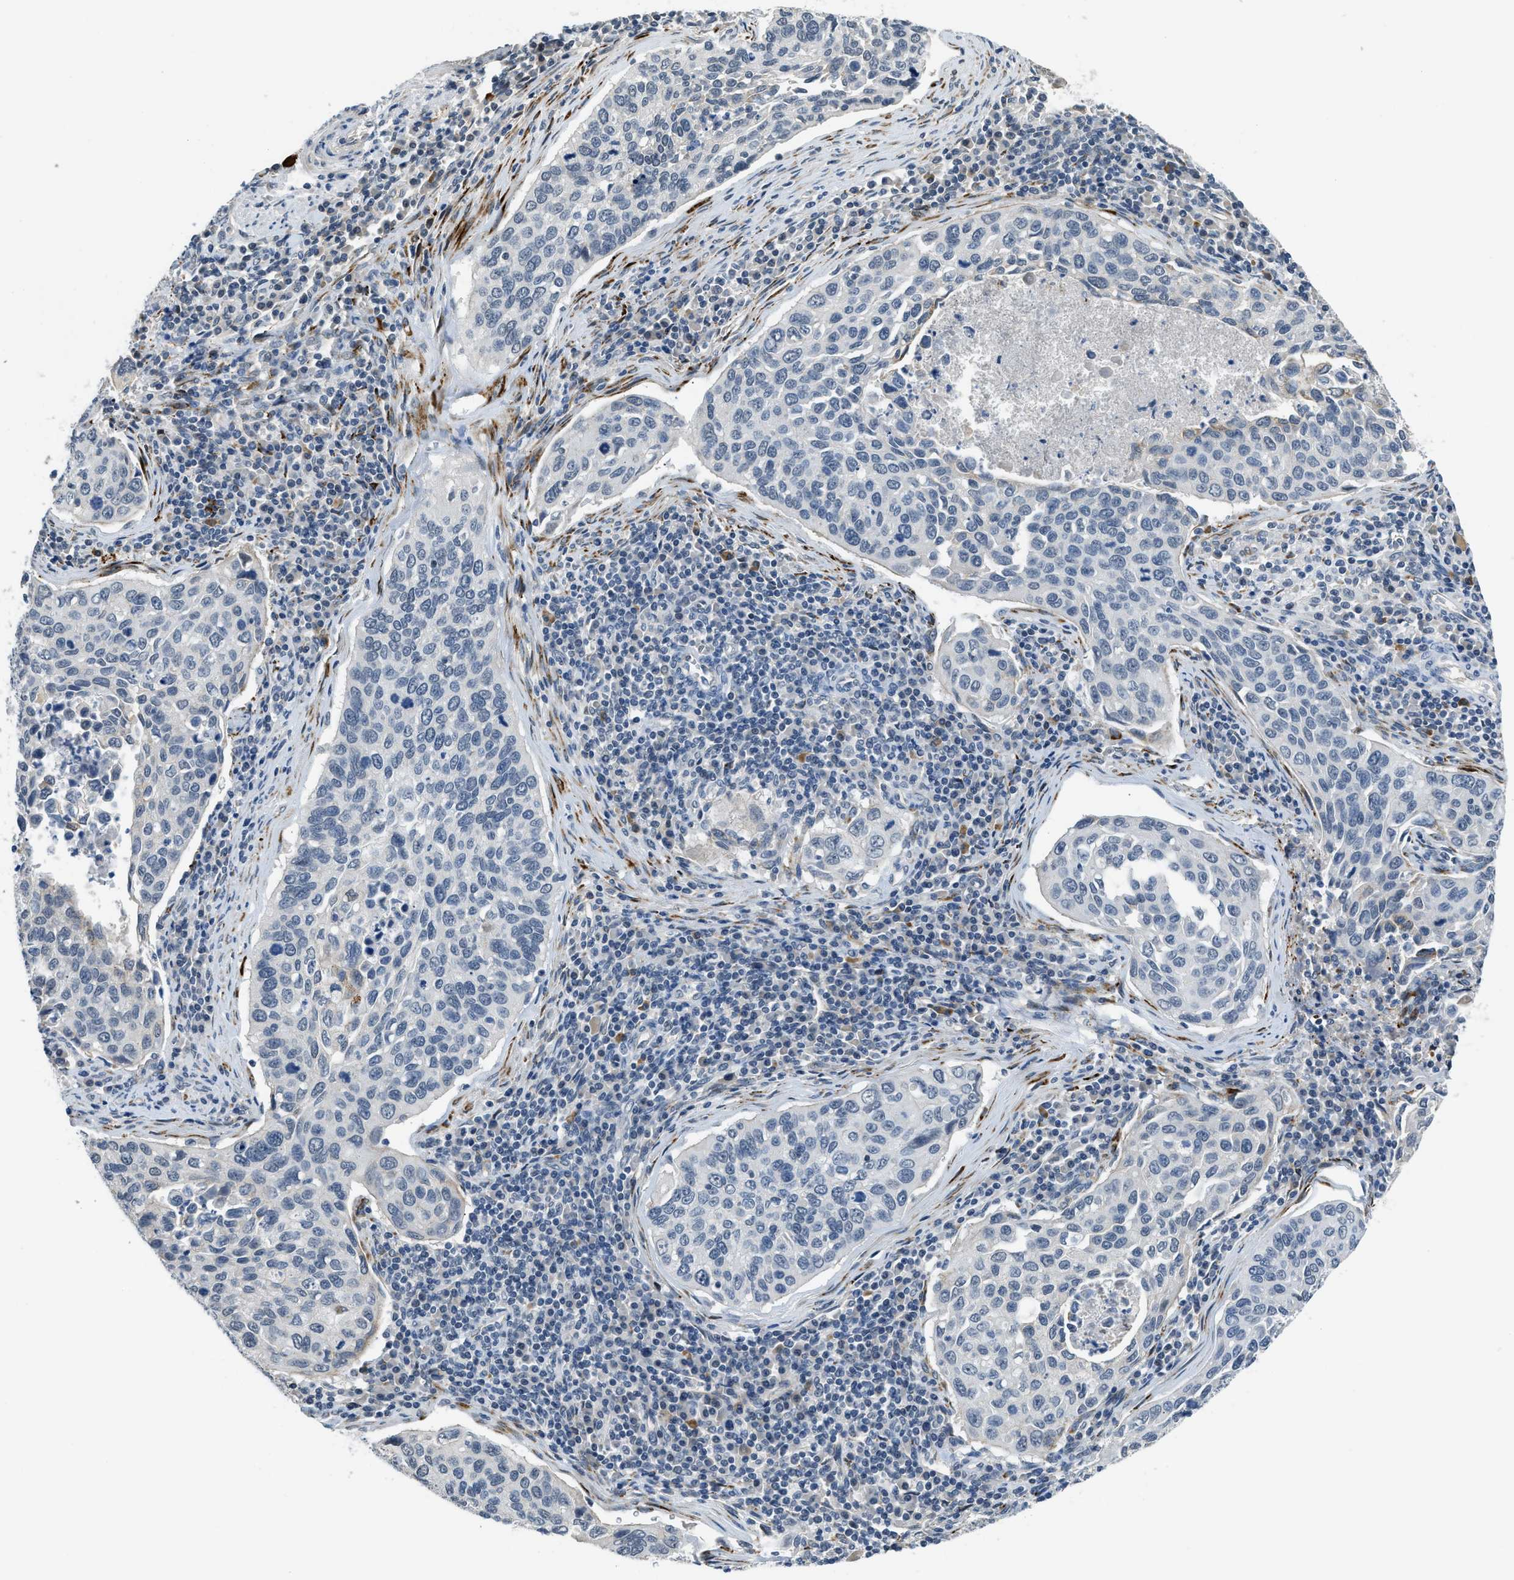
{"staining": {"intensity": "negative", "quantity": "none", "location": "none"}, "tissue": "cervical cancer", "cell_type": "Tumor cells", "image_type": "cancer", "snomed": [{"axis": "morphology", "description": "Squamous cell carcinoma, NOS"}, {"axis": "topography", "description": "Cervix"}], "caption": "Immunohistochemistry (IHC) of cervical squamous cell carcinoma displays no staining in tumor cells.", "gene": "TMEM154", "patient": {"sex": "female", "age": 53}}